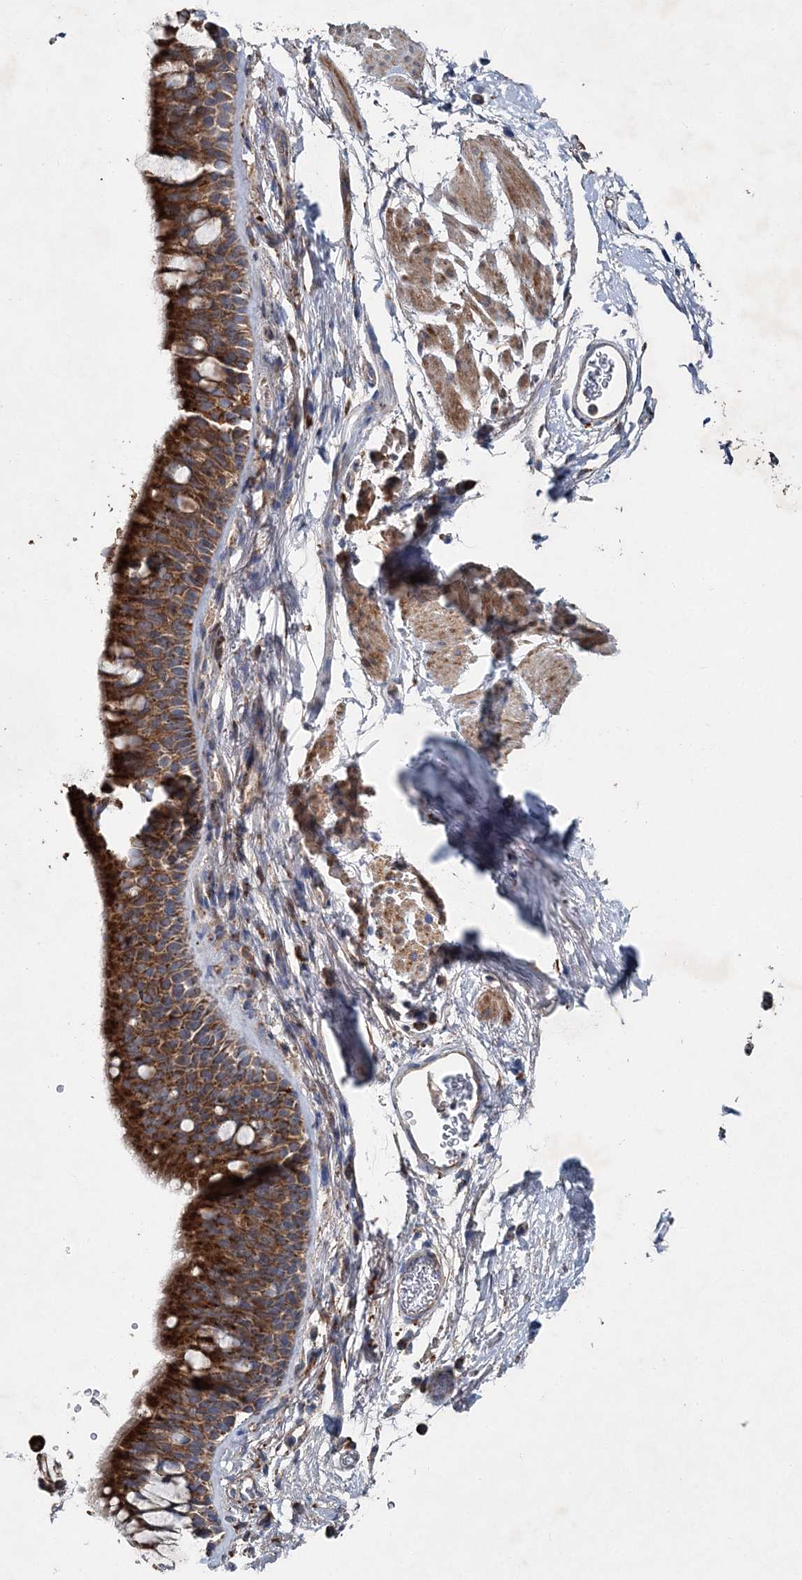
{"staining": {"intensity": "strong", "quantity": ">75%", "location": "cytoplasmic/membranous"}, "tissue": "bronchus", "cell_type": "Respiratory epithelial cells", "image_type": "normal", "snomed": [{"axis": "morphology", "description": "Normal tissue, NOS"}, {"axis": "topography", "description": "Cartilage tissue"}, {"axis": "topography", "description": "Bronchus"}], "caption": "Protein expression analysis of unremarkable human bronchus reveals strong cytoplasmic/membranous staining in about >75% of respiratory epithelial cells.", "gene": "SPAG16", "patient": {"sex": "female", "age": 53}}